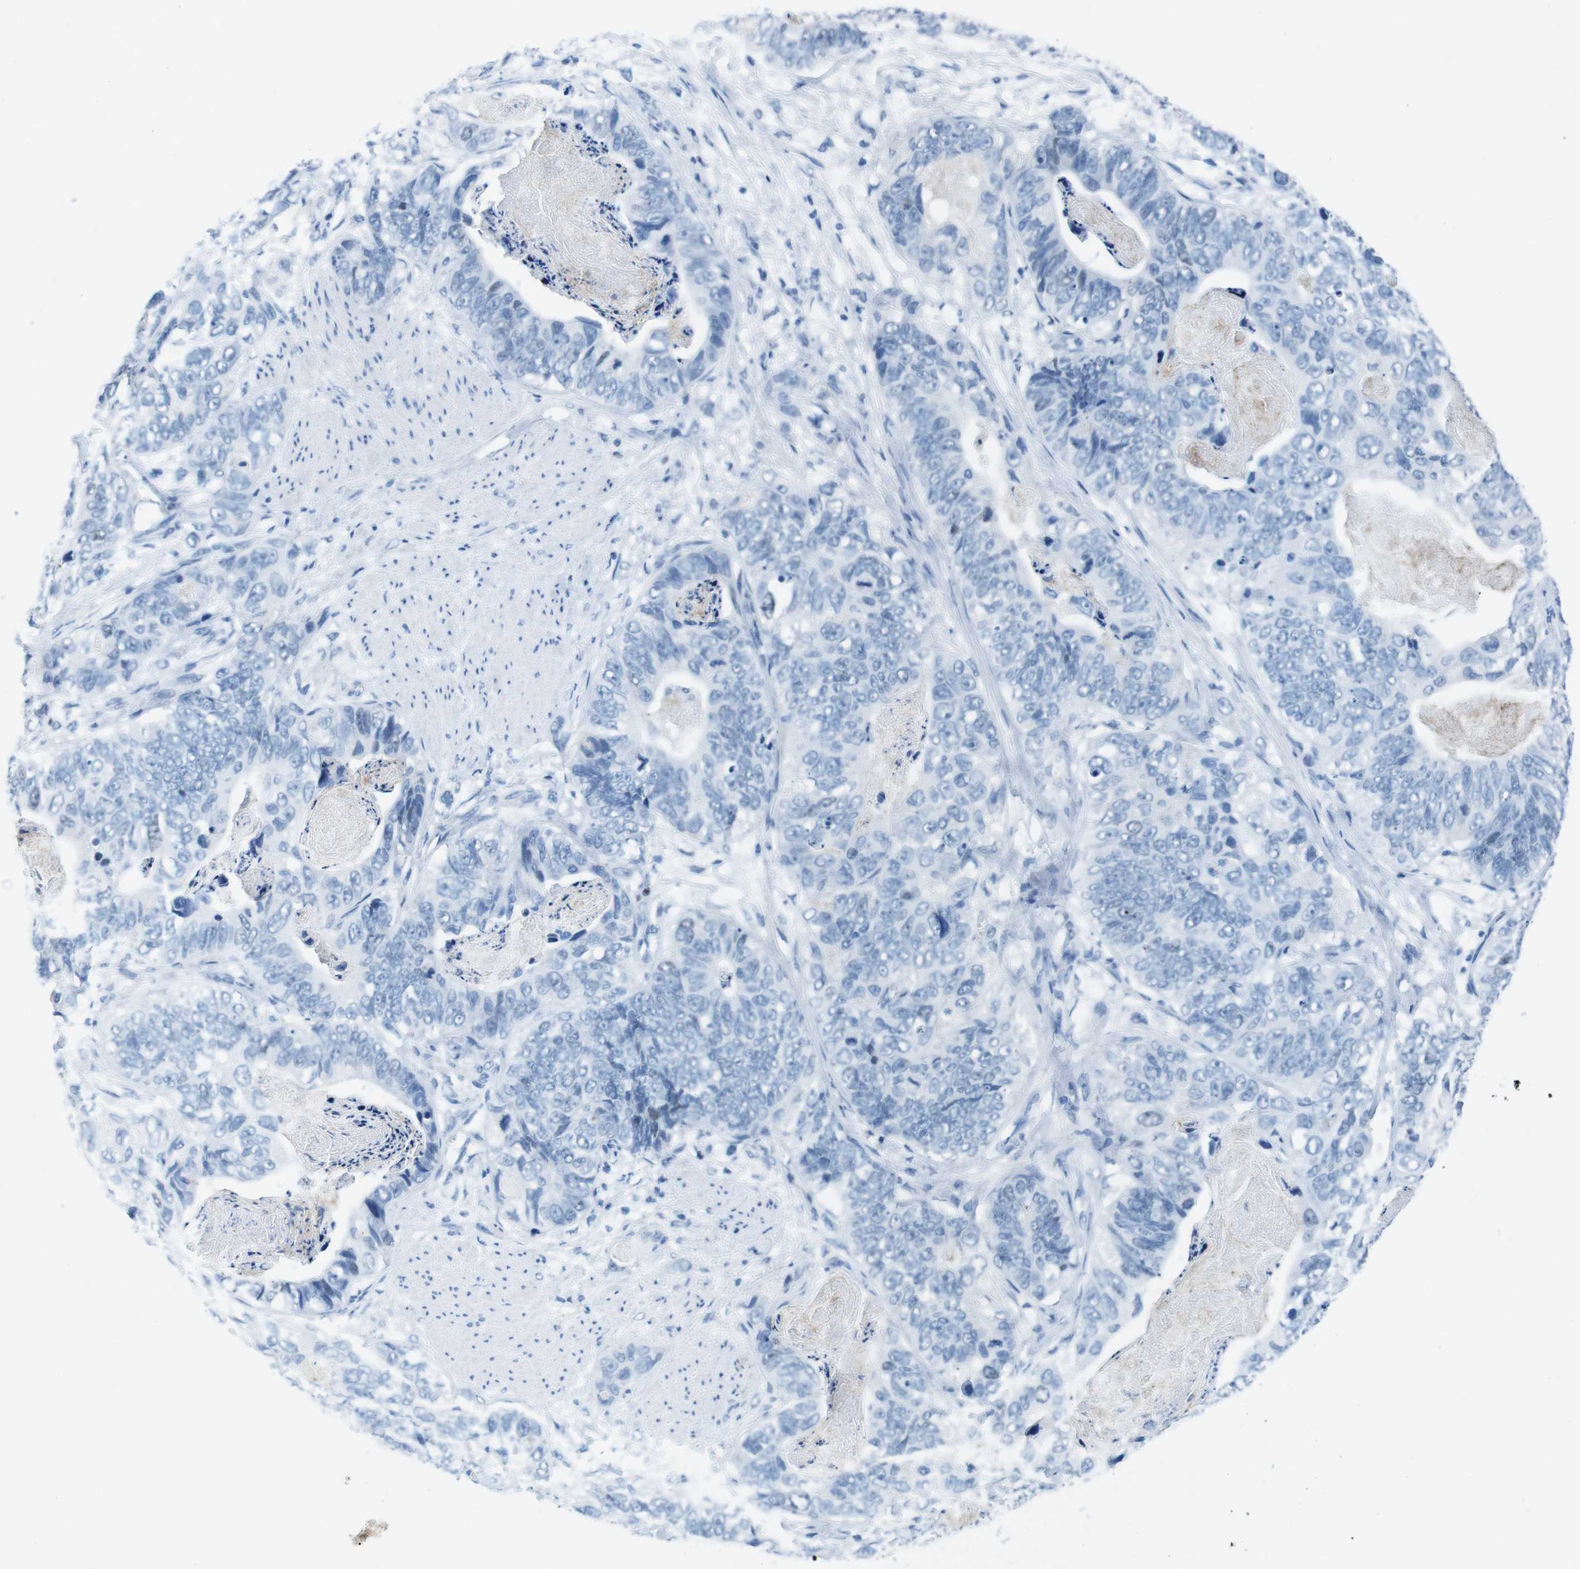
{"staining": {"intensity": "negative", "quantity": "none", "location": "none"}, "tissue": "stomach cancer", "cell_type": "Tumor cells", "image_type": "cancer", "snomed": [{"axis": "morphology", "description": "Adenocarcinoma, NOS"}, {"axis": "topography", "description": "Stomach"}], "caption": "Protein analysis of stomach adenocarcinoma demonstrates no significant expression in tumor cells. (DAB (3,3'-diaminobenzidine) IHC with hematoxylin counter stain).", "gene": "CTAG1B", "patient": {"sex": "female", "age": 89}}